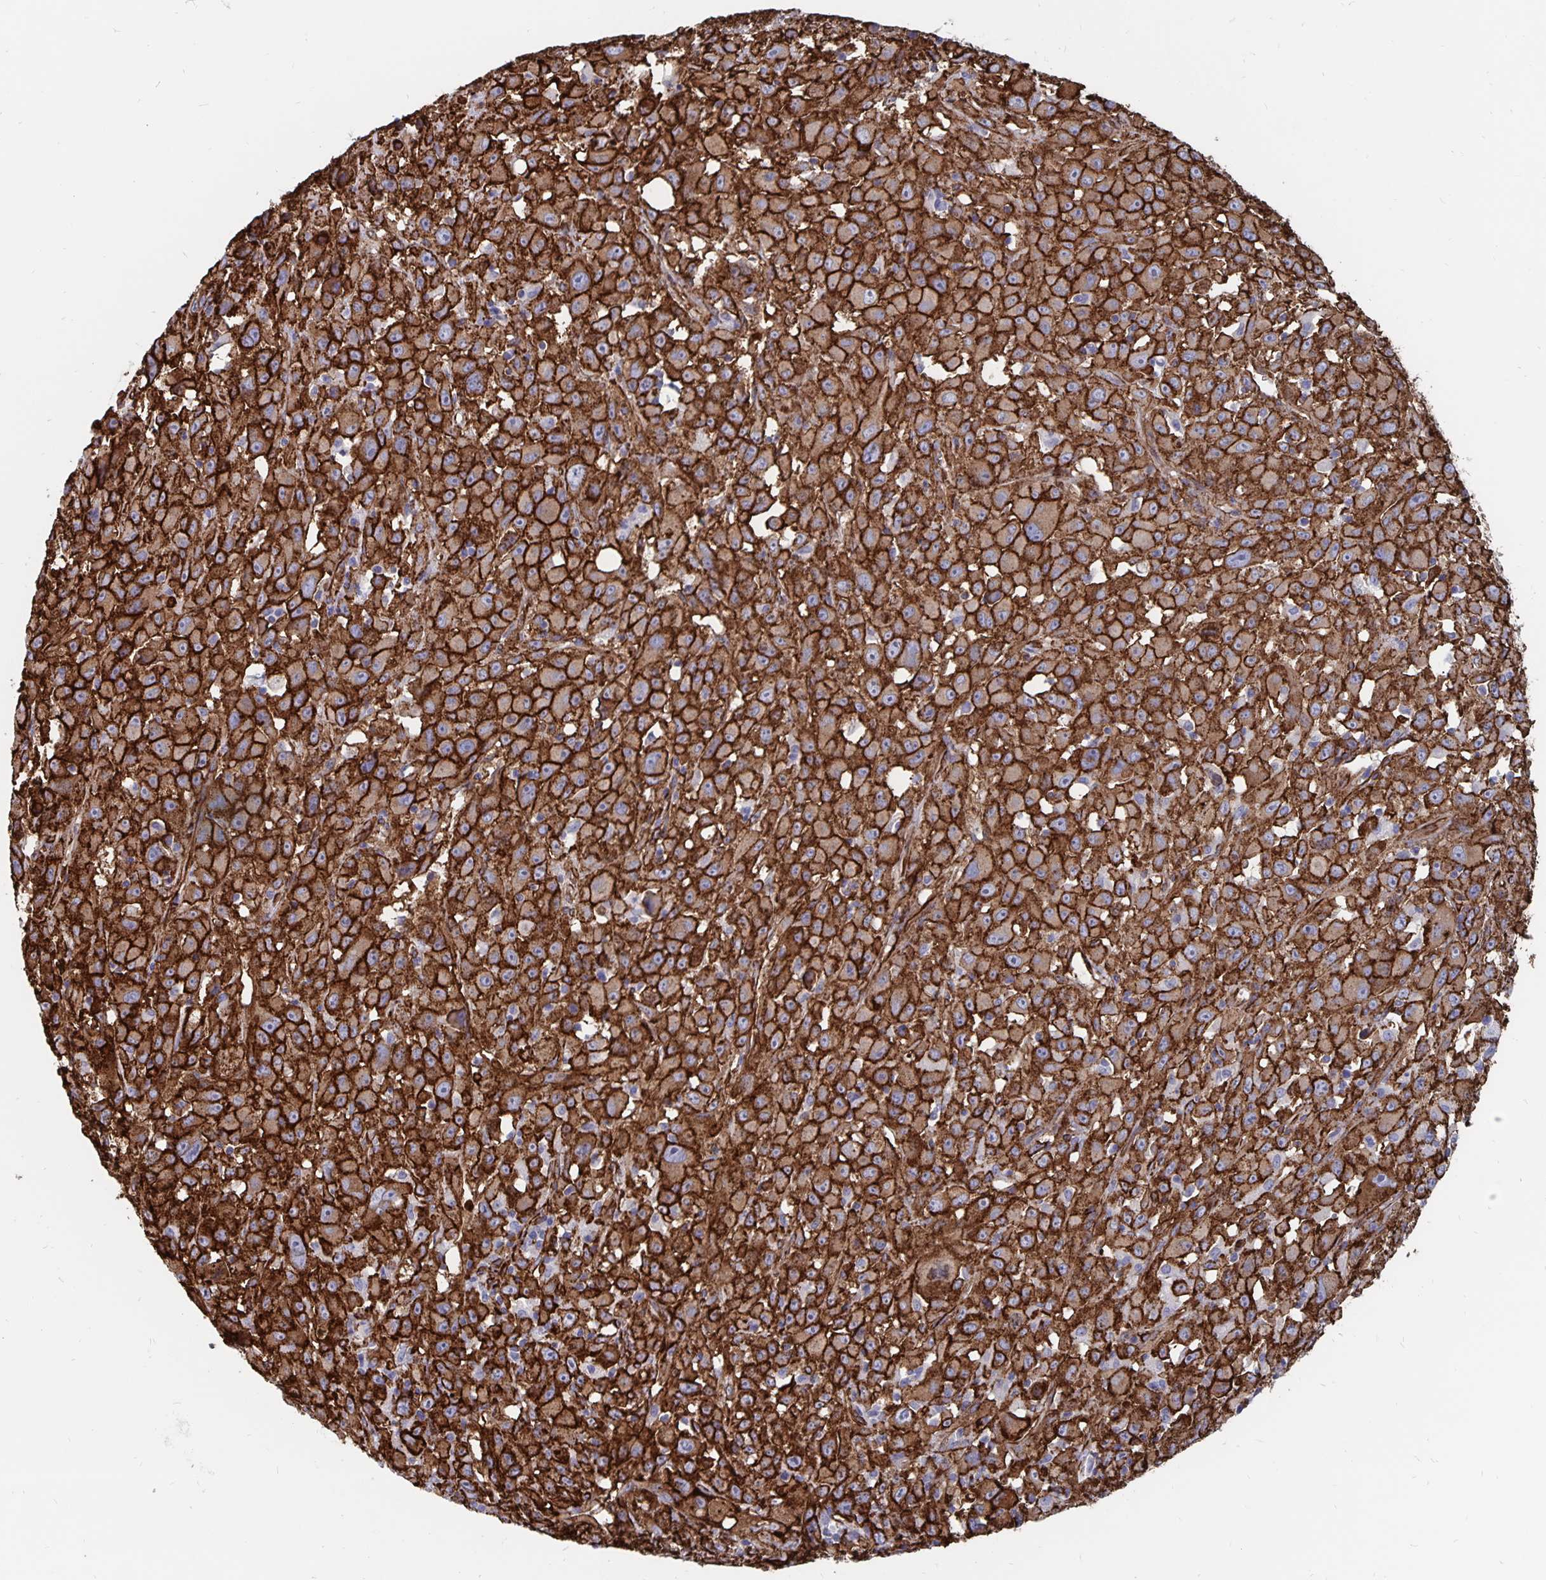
{"staining": {"intensity": "strong", "quantity": ">75%", "location": "cytoplasmic/membranous"}, "tissue": "melanoma", "cell_type": "Tumor cells", "image_type": "cancer", "snomed": [{"axis": "morphology", "description": "Malignant melanoma, Metastatic site"}, {"axis": "topography", "description": "Soft tissue"}], "caption": "About >75% of tumor cells in malignant melanoma (metastatic site) demonstrate strong cytoplasmic/membranous protein staining as visualized by brown immunohistochemical staining.", "gene": "DCHS2", "patient": {"sex": "male", "age": 50}}